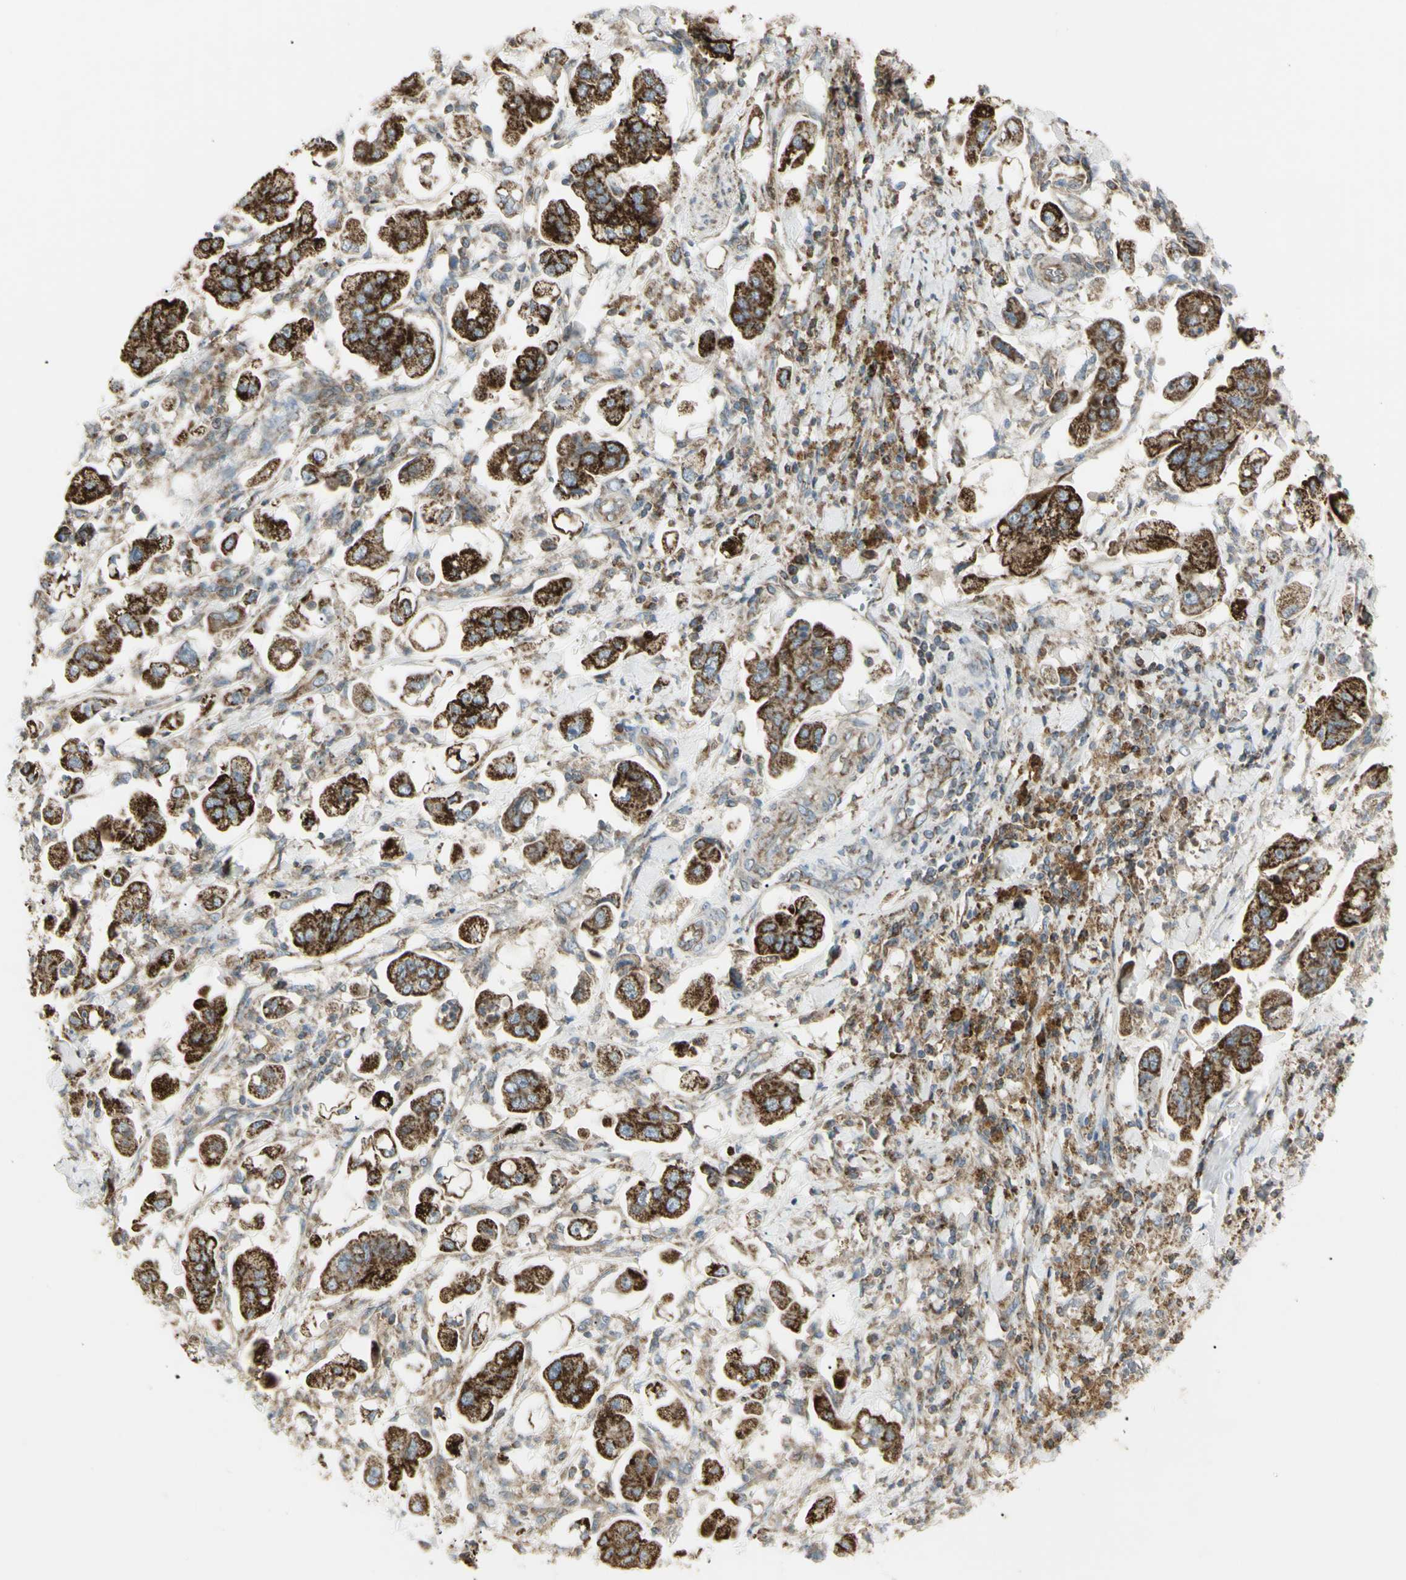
{"staining": {"intensity": "strong", "quantity": ">75%", "location": "cytoplasmic/membranous"}, "tissue": "stomach cancer", "cell_type": "Tumor cells", "image_type": "cancer", "snomed": [{"axis": "morphology", "description": "Adenocarcinoma, NOS"}, {"axis": "topography", "description": "Stomach"}], "caption": "A histopathology image showing strong cytoplasmic/membranous staining in approximately >75% of tumor cells in adenocarcinoma (stomach), as visualized by brown immunohistochemical staining.", "gene": "CYB5R1", "patient": {"sex": "male", "age": 62}}